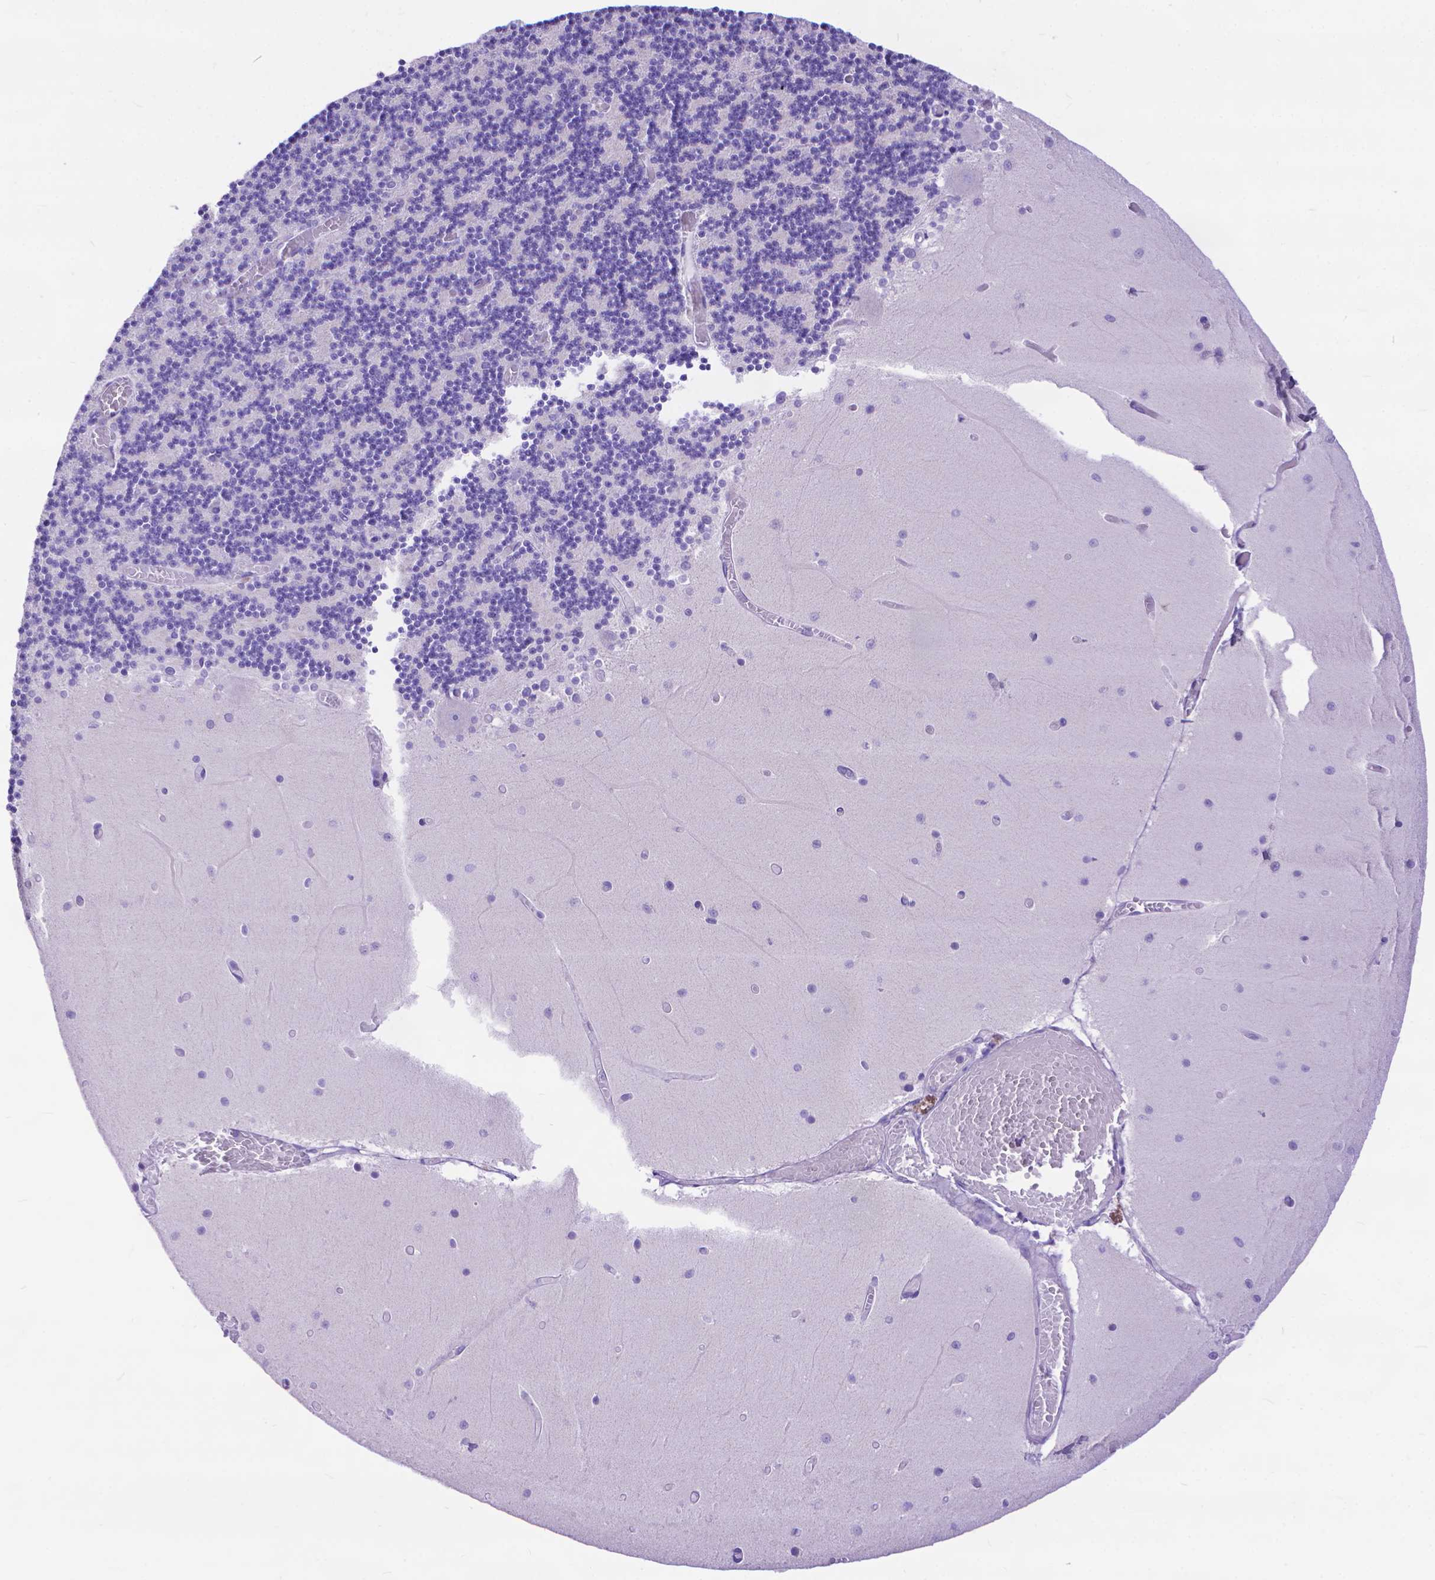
{"staining": {"intensity": "negative", "quantity": "none", "location": "none"}, "tissue": "cerebellum", "cell_type": "Cells in granular layer", "image_type": "normal", "snomed": [{"axis": "morphology", "description": "Normal tissue, NOS"}, {"axis": "topography", "description": "Cerebellum"}], "caption": "IHC micrograph of normal cerebellum: human cerebellum stained with DAB (3,3'-diaminobenzidine) reveals no significant protein expression in cells in granular layer. Brightfield microscopy of IHC stained with DAB (3,3'-diaminobenzidine) (brown) and hematoxylin (blue), captured at high magnification.", "gene": "DHRS2", "patient": {"sex": "female", "age": 28}}